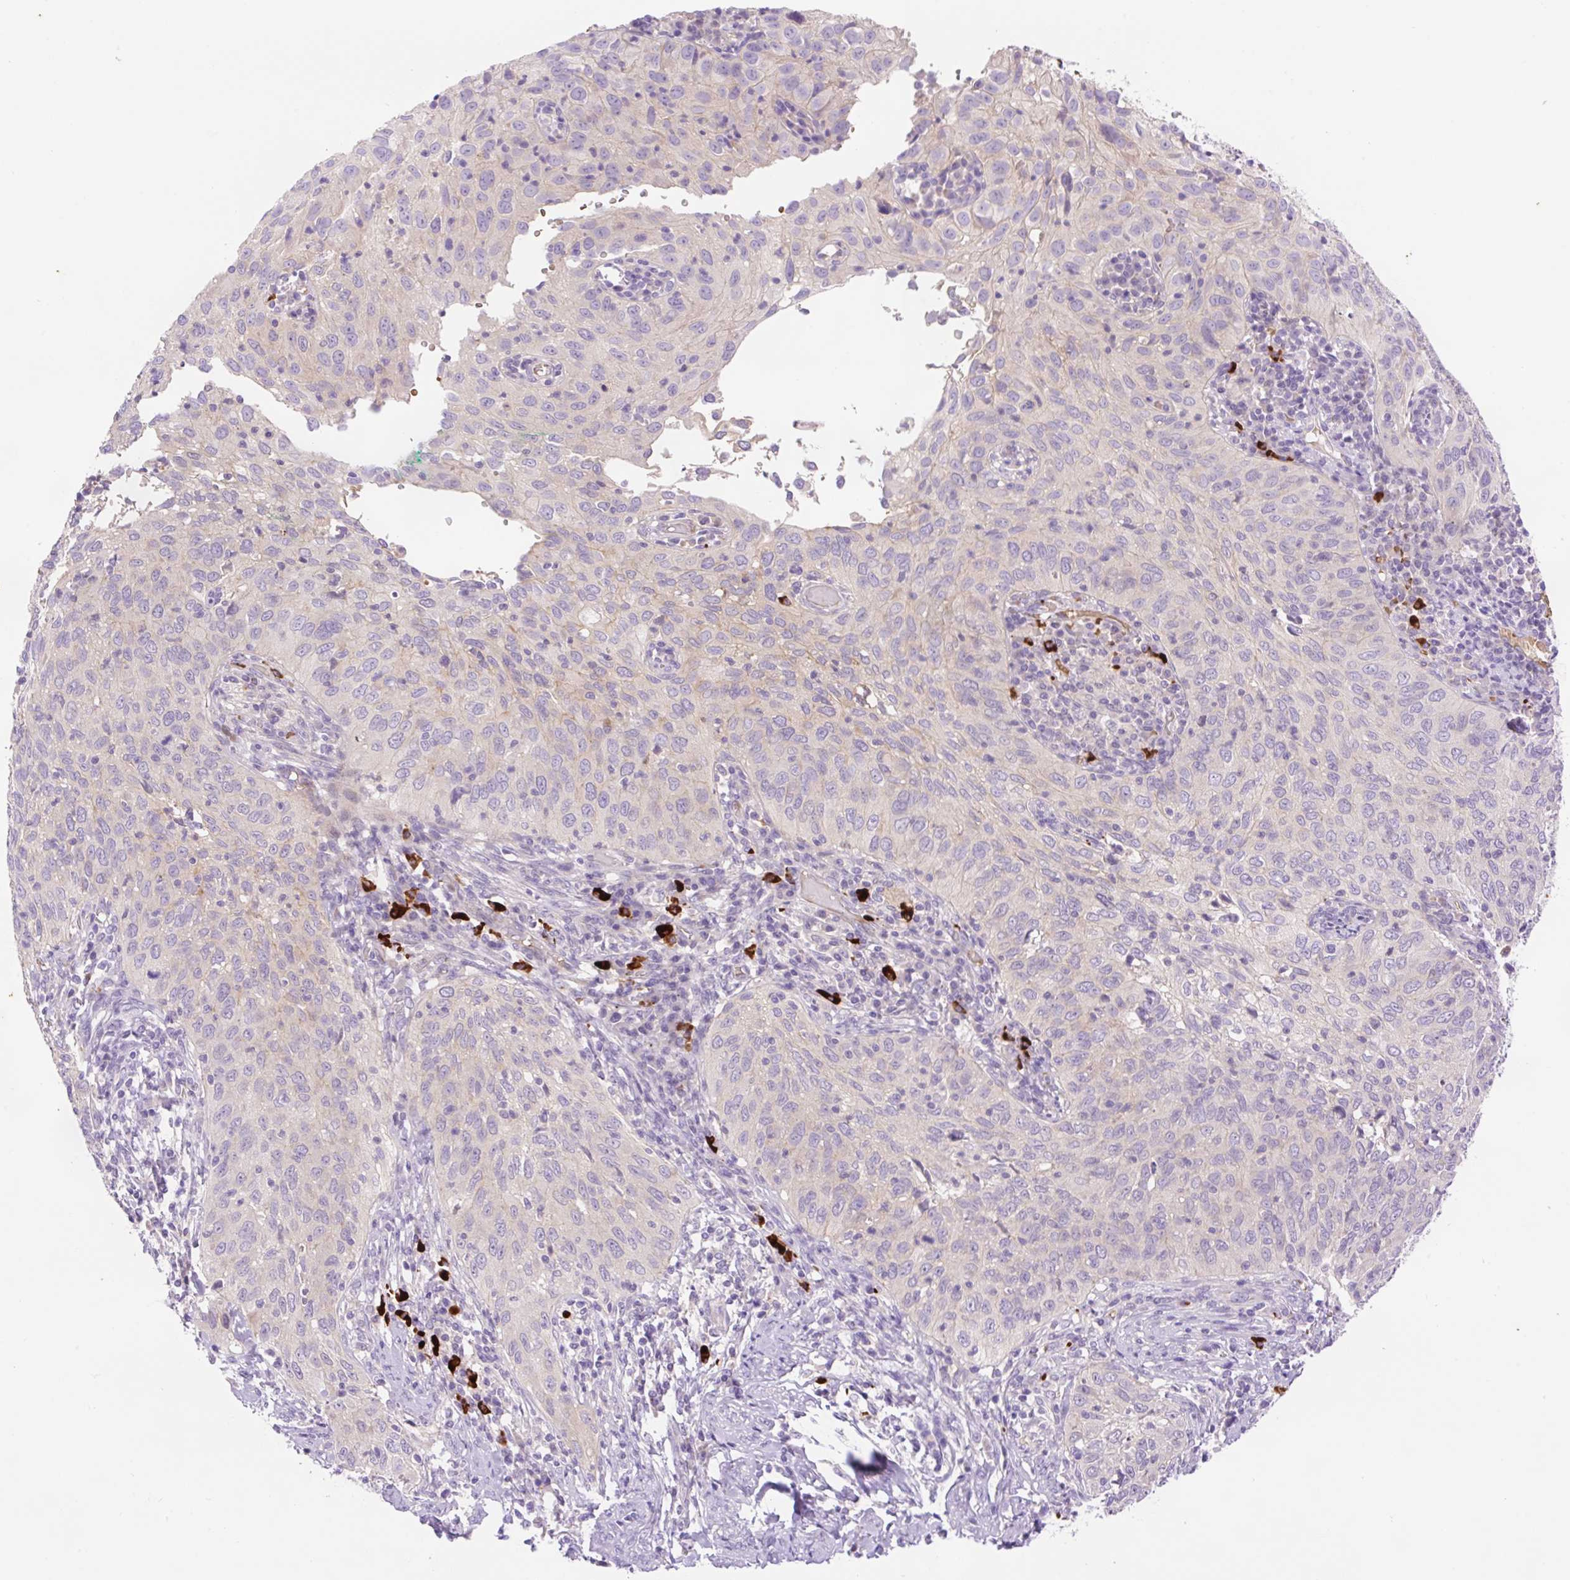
{"staining": {"intensity": "weak", "quantity": "<25%", "location": "cytoplasmic/membranous"}, "tissue": "cervical cancer", "cell_type": "Tumor cells", "image_type": "cancer", "snomed": [{"axis": "morphology", "description": "Squamous cell carcinoma, NOS"}, {"axis": "topography", "description": "Cervix"}], "caption": "The micrograph exhibits no staining of tumor cells in cervical squamous cell carcinoma.", "gene": "LHFPL5", "patient": {"sex": "female", "age": 52}}